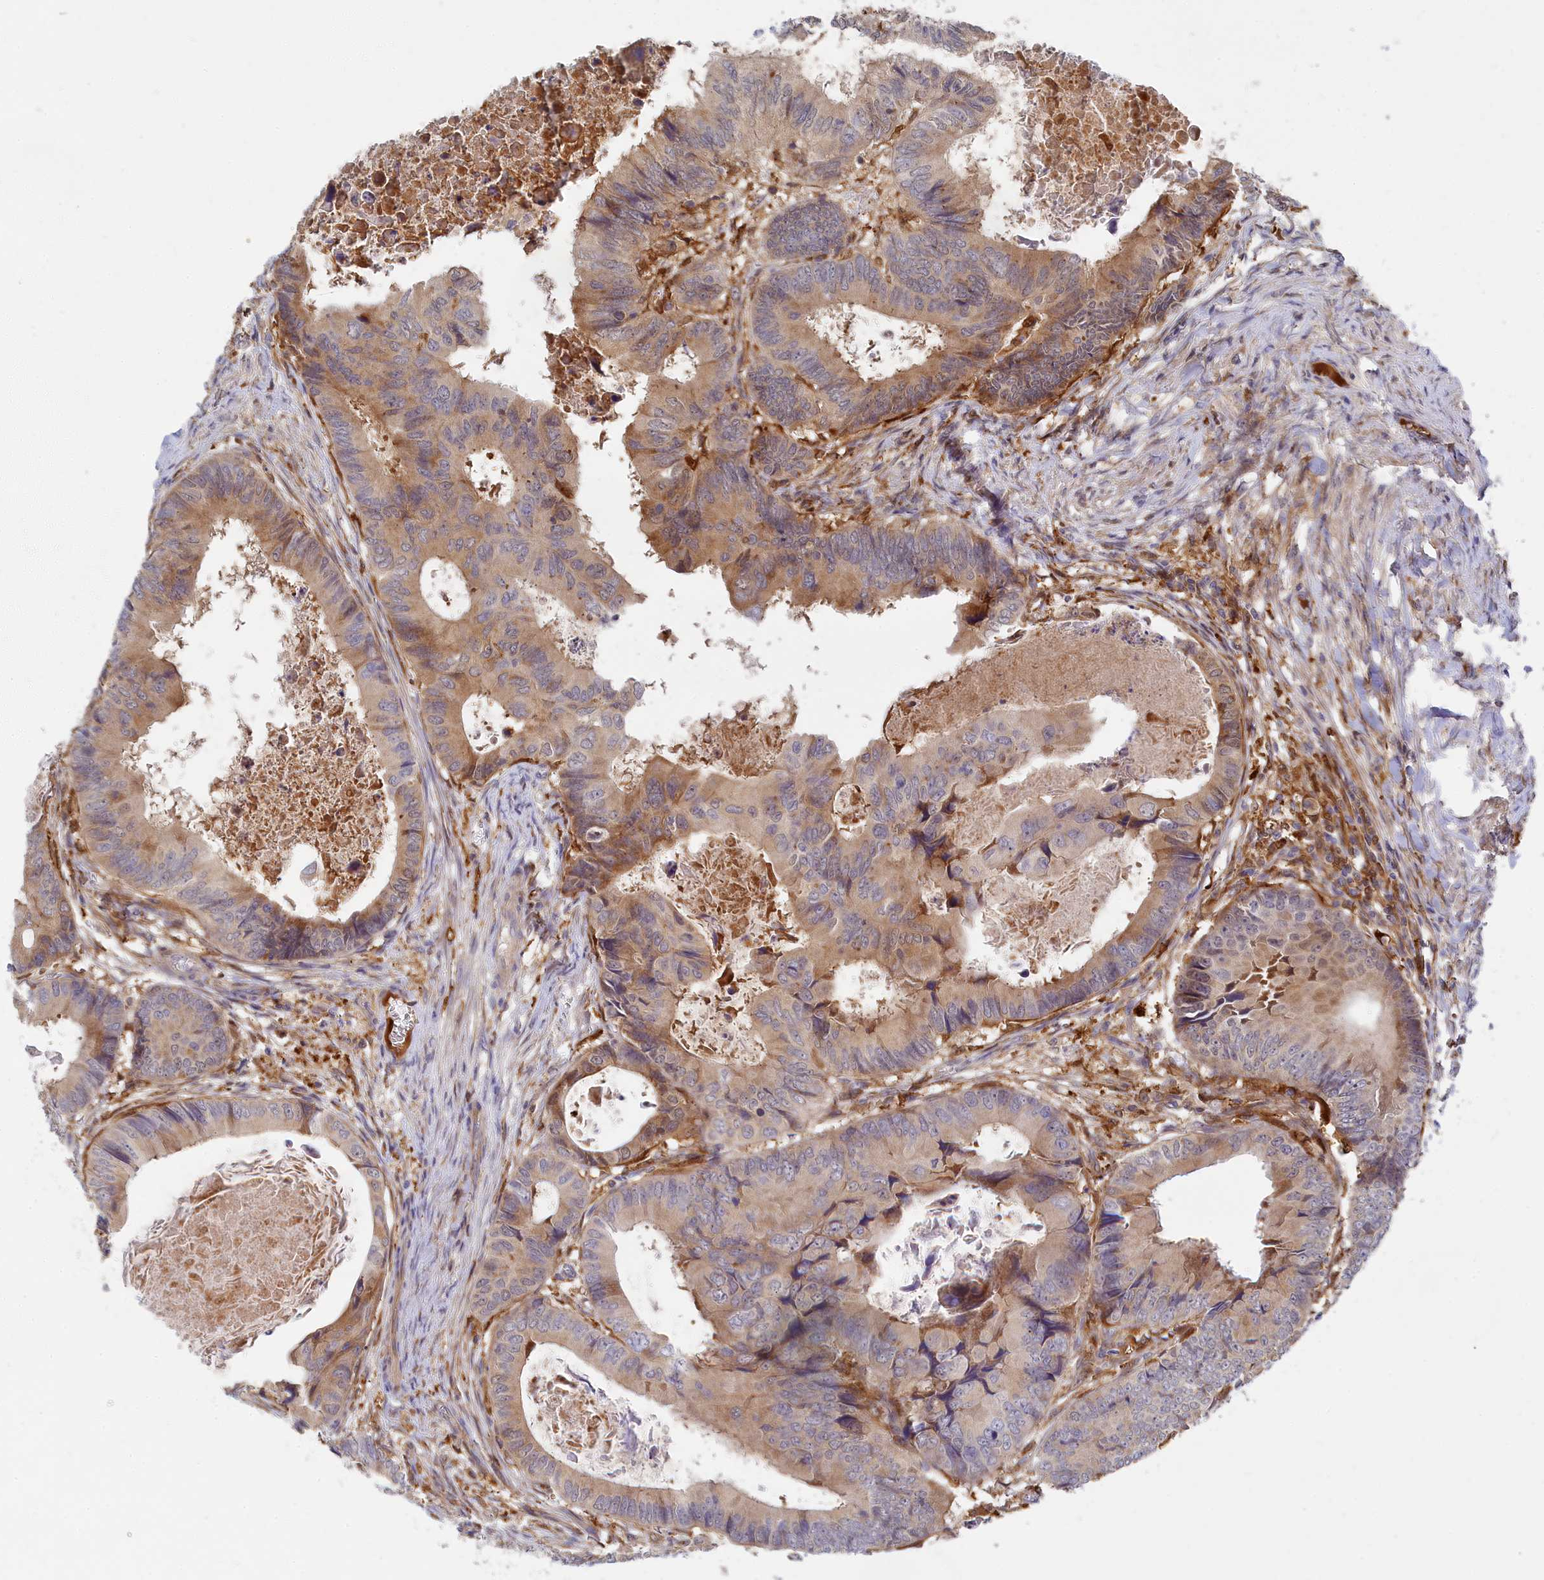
{"staining": {"intensity": "moderate", "quantity": "25%-75%", "location": "cytoplasmic/membranous"}, "tissue": "colorectal cancer", "cell_type": "Tumor cells", "image_type": "cancer", "snomed": [{"axis": "morphology", "description": "Adenocarcinoma, NOS"}, {"axis": "topography", "description": "Colon"}], "caption": "High-power microscopy captured an immunohistochemistry image of colorectal adenocarcinoma, revealing moderate cytoplasmic/membranous expression in about 25%-75% of tumor cells.", "gene": "SPATA5L1", "patient": {"sex": "male", "age": 85}}